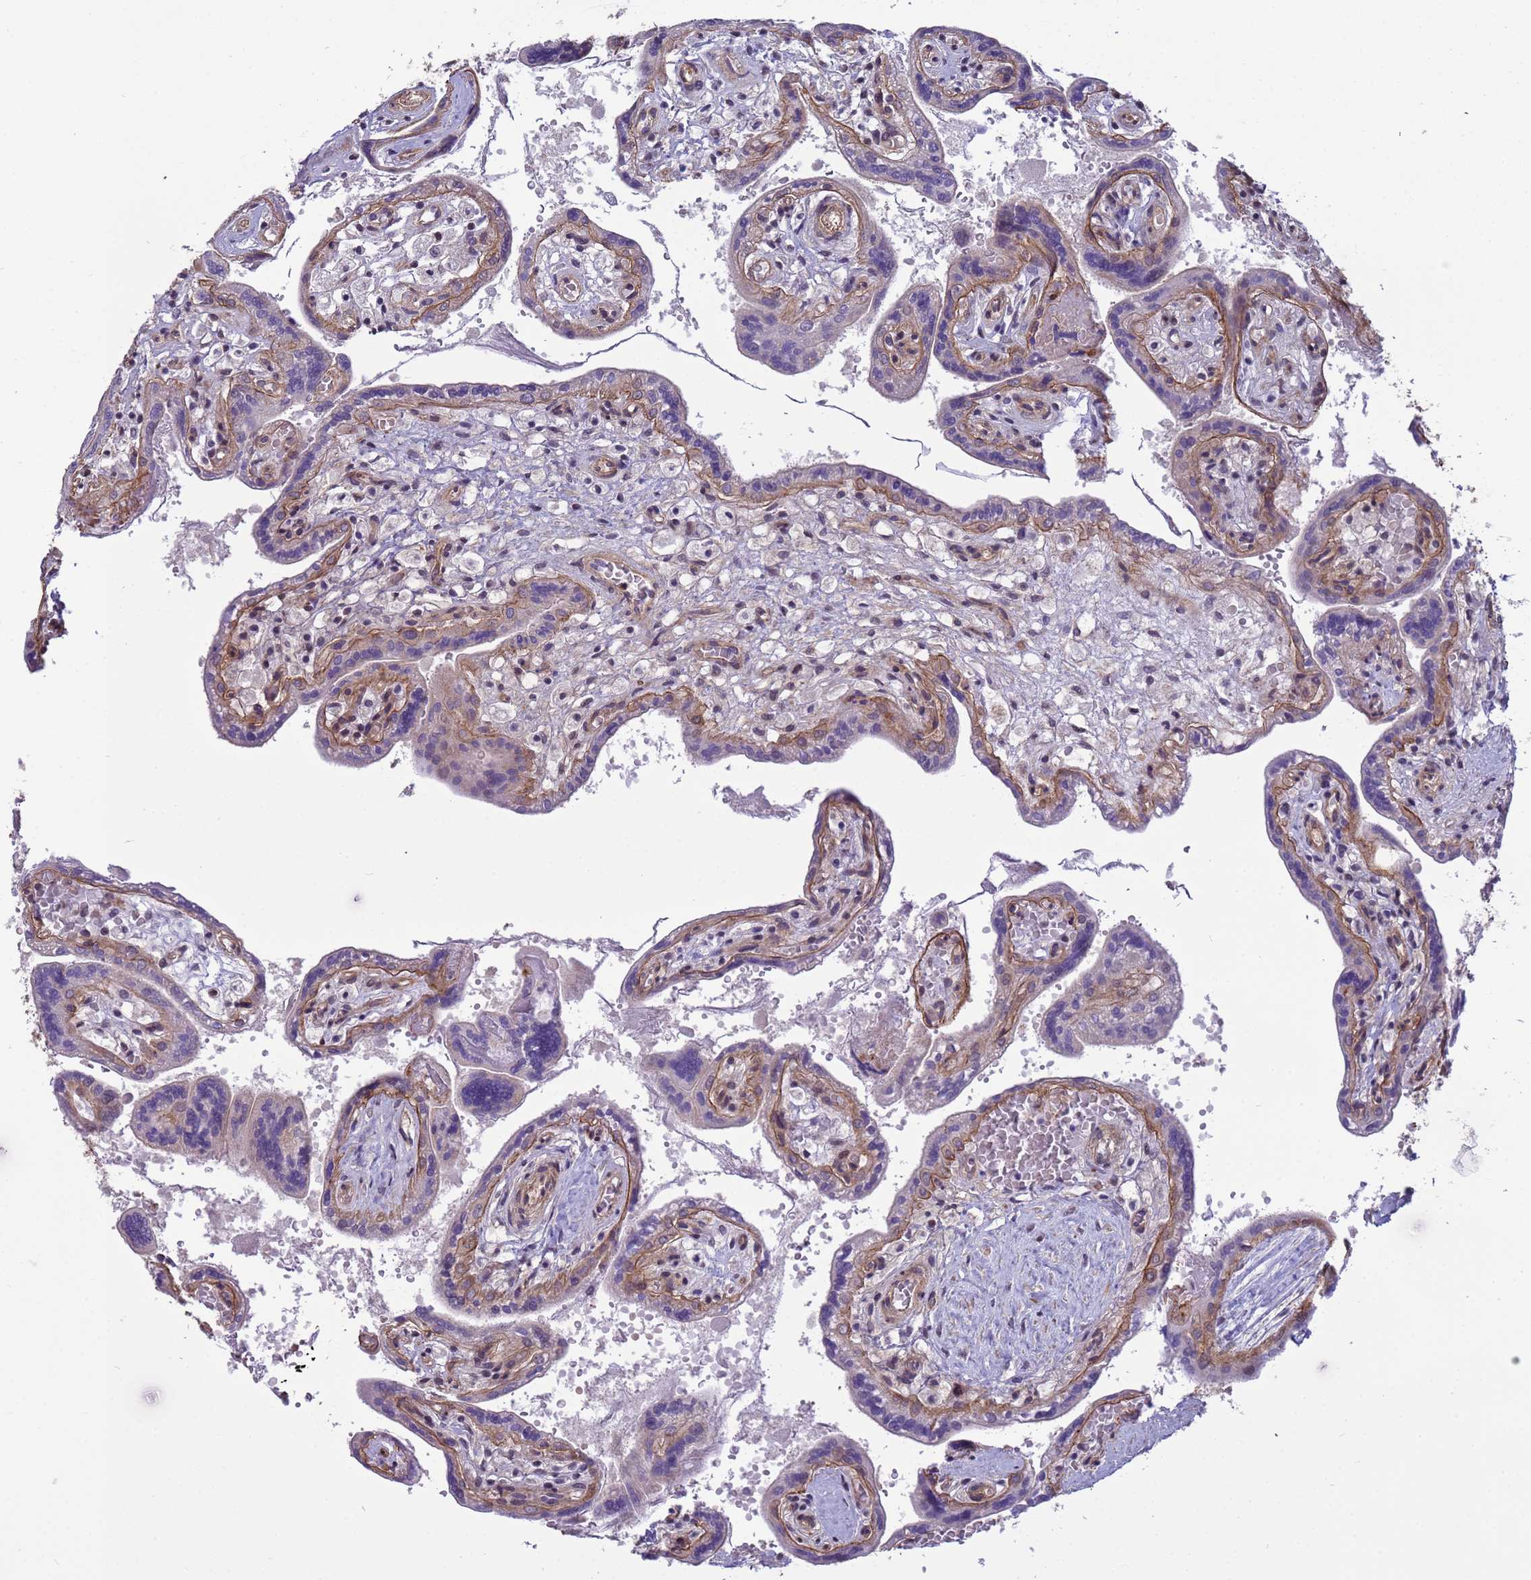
{"staining": {"intensity": "moderate", "quantity": "25%-75%", "location": "cytoplasmic/membranous"}, "tissue": "placenta", "cell_type": "Trophoblastic cells", "image_type": "normal", "snomed": [{"axis": "morphology", "description": "Normal tissue, NOS"}, {"axis": "topography", "description": "Placenta"}], "caption": "Moderate cytoplasmic/membranous protein positivity is appreciated in approximately 25%-75% of trophoblastic cells in placenta.", "gene": "ITGB4", "patient": {"sex": "female", "age": 37}}